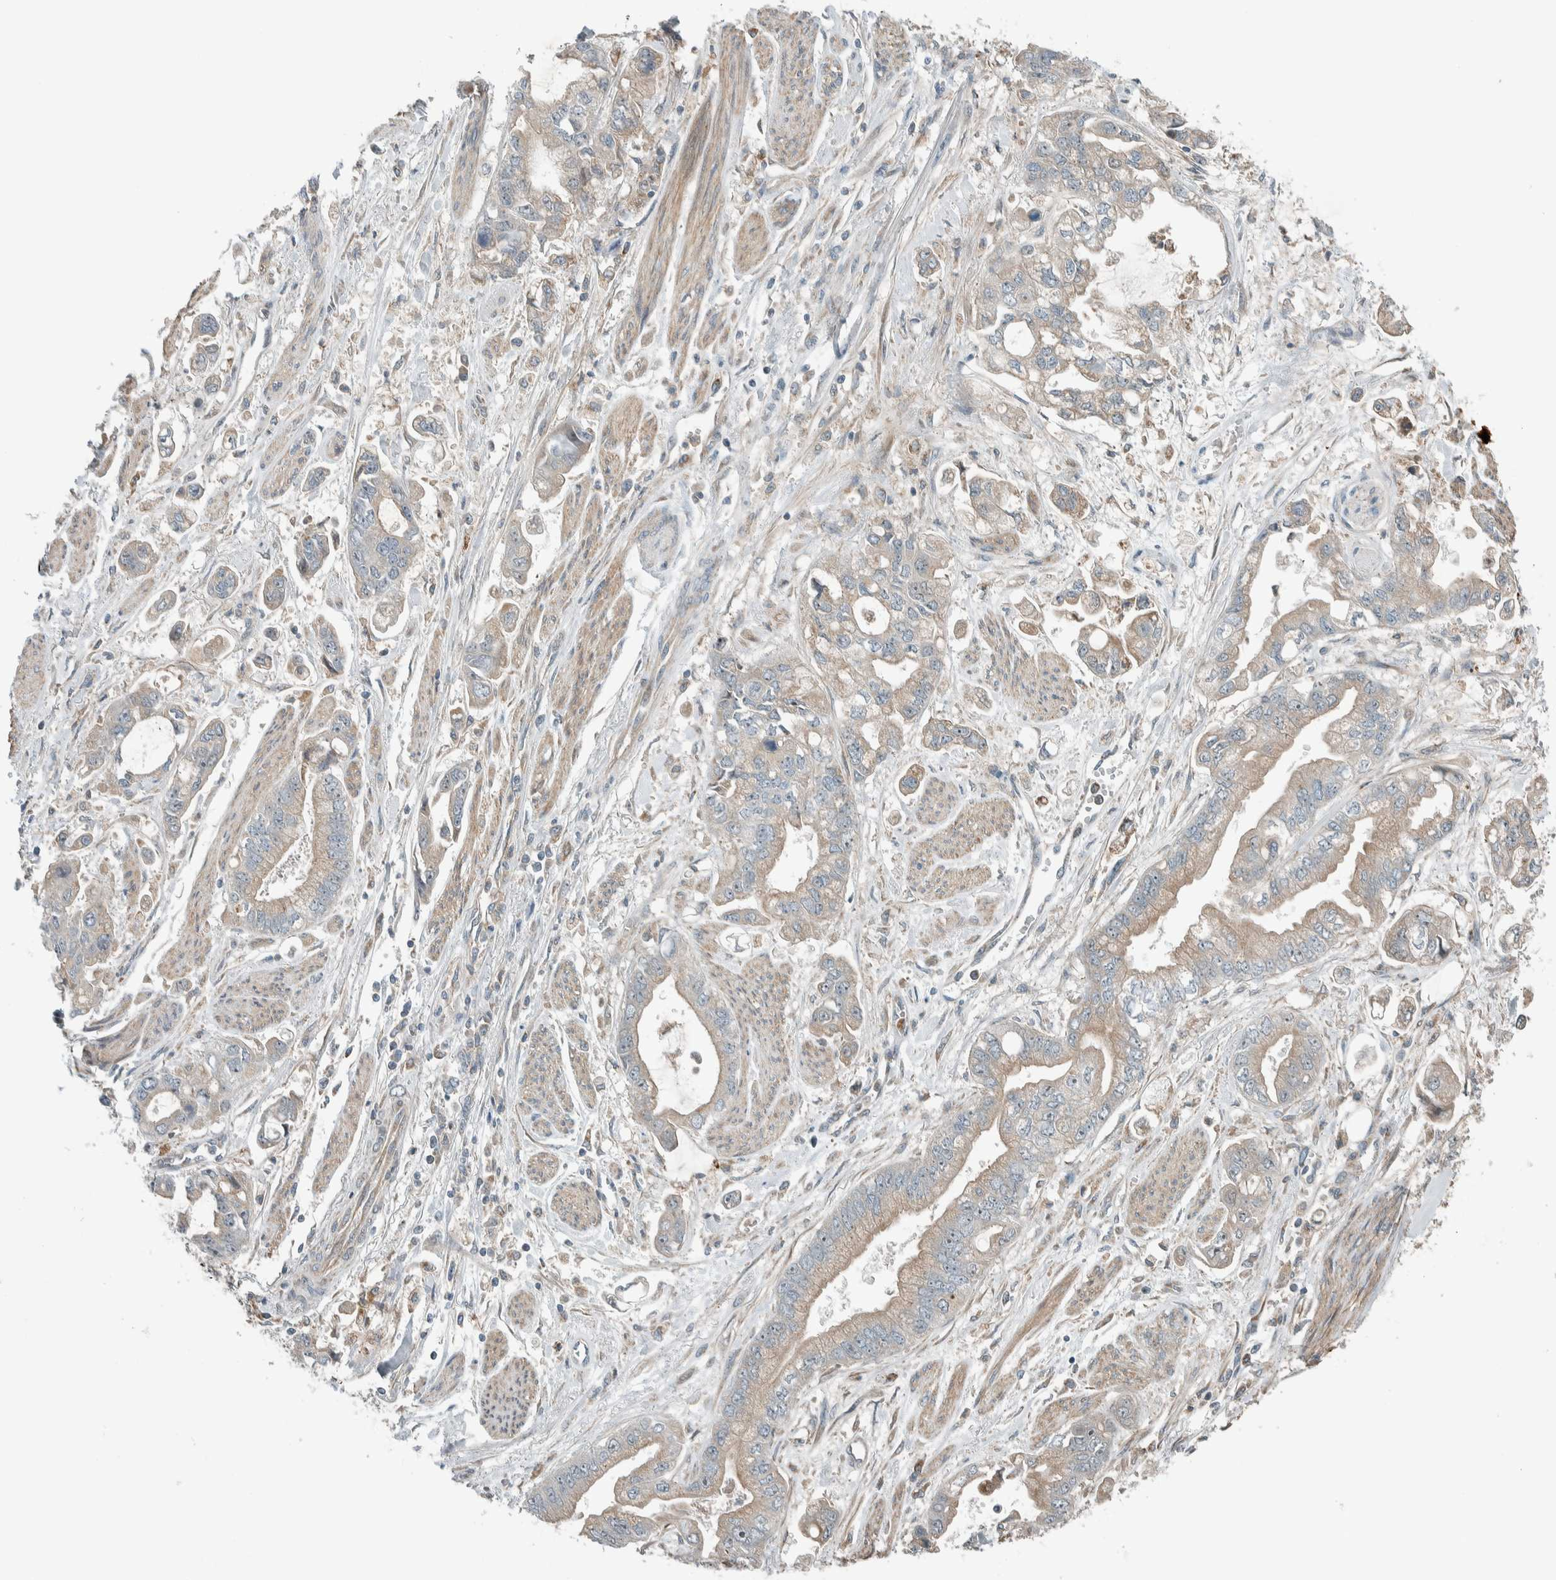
{"staining": {"intensity": "weak", "quantity": ">75%", "location": "cytoplasmic/membranous"}, "tissue": "stomach cancer", "cell_type": "Tumor cells", "image_type": "cancer", "snomed": [{"axis": "morphology", "description": "Normal tissue, NOS"}, {"axis": "morphology", "description": "Adenocarcinoma, NOS"}, {"axis": "topography", "description": "Stomach"}], "caption": "Weak cytoplasmic/membranous protein staining is identified in about >75% of tumor cells in stomach adenocarcinoma.", "gene": "SLFN12L", "patient": {"sex": "male", "age": 62}}